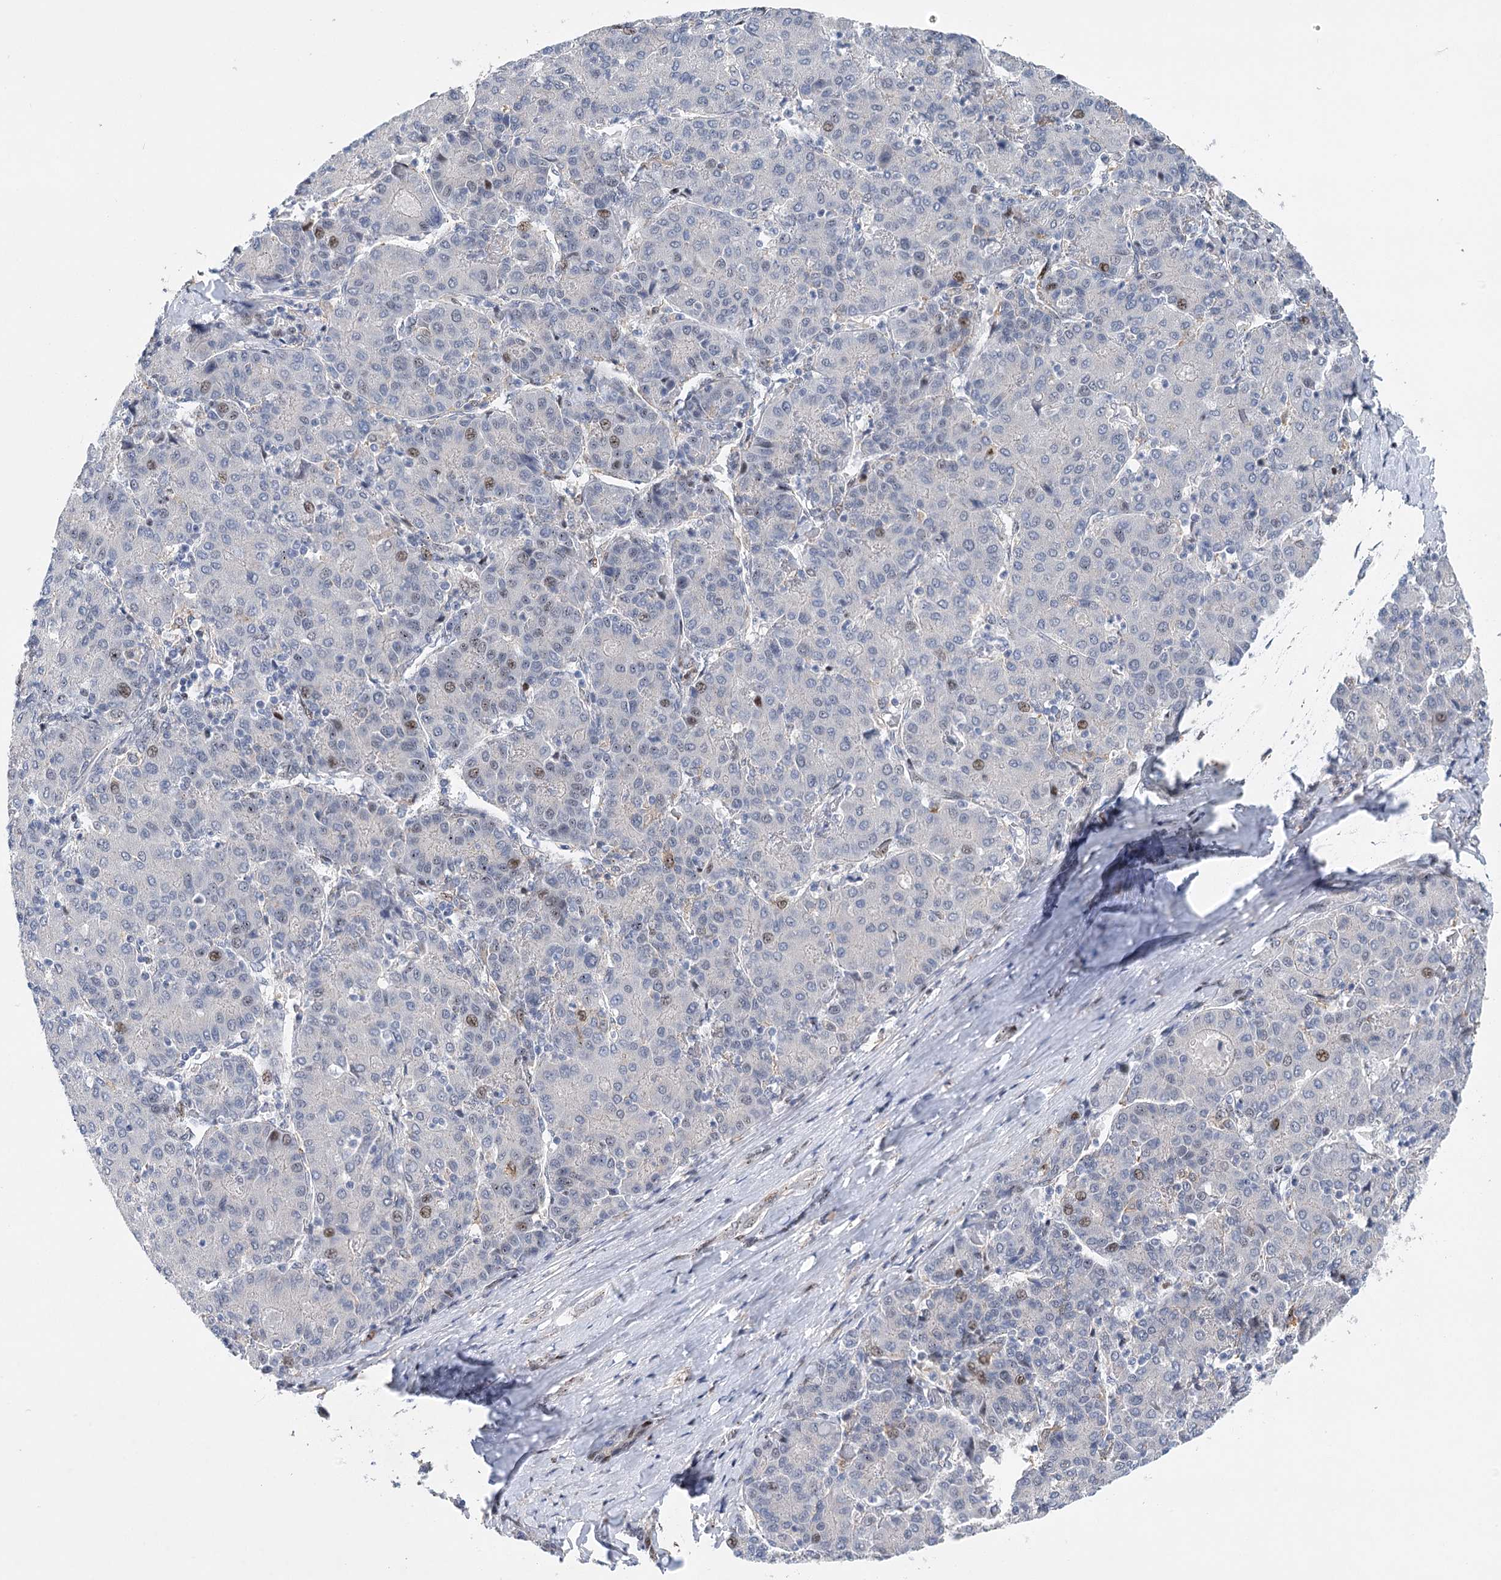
{"staining": {"intensity": "weak", "quantity": "<25%", "location": "nuclear"}, "tissue": "liver cancer", "cell_type": "Tumor cells", "image_type": "cancer", "snomed": [{"axis": "morphology", "description": "Carcinoma, Hepatocellular, NOS"}, {"axis": "topography", "description": "Liver"}], "caption": "IHC of hepatocellular carcinoma (liver) demonstrates no staining in tumor cells.", "gene": "CAMTA1", "patient": {"sex": "male", "age": 65}}